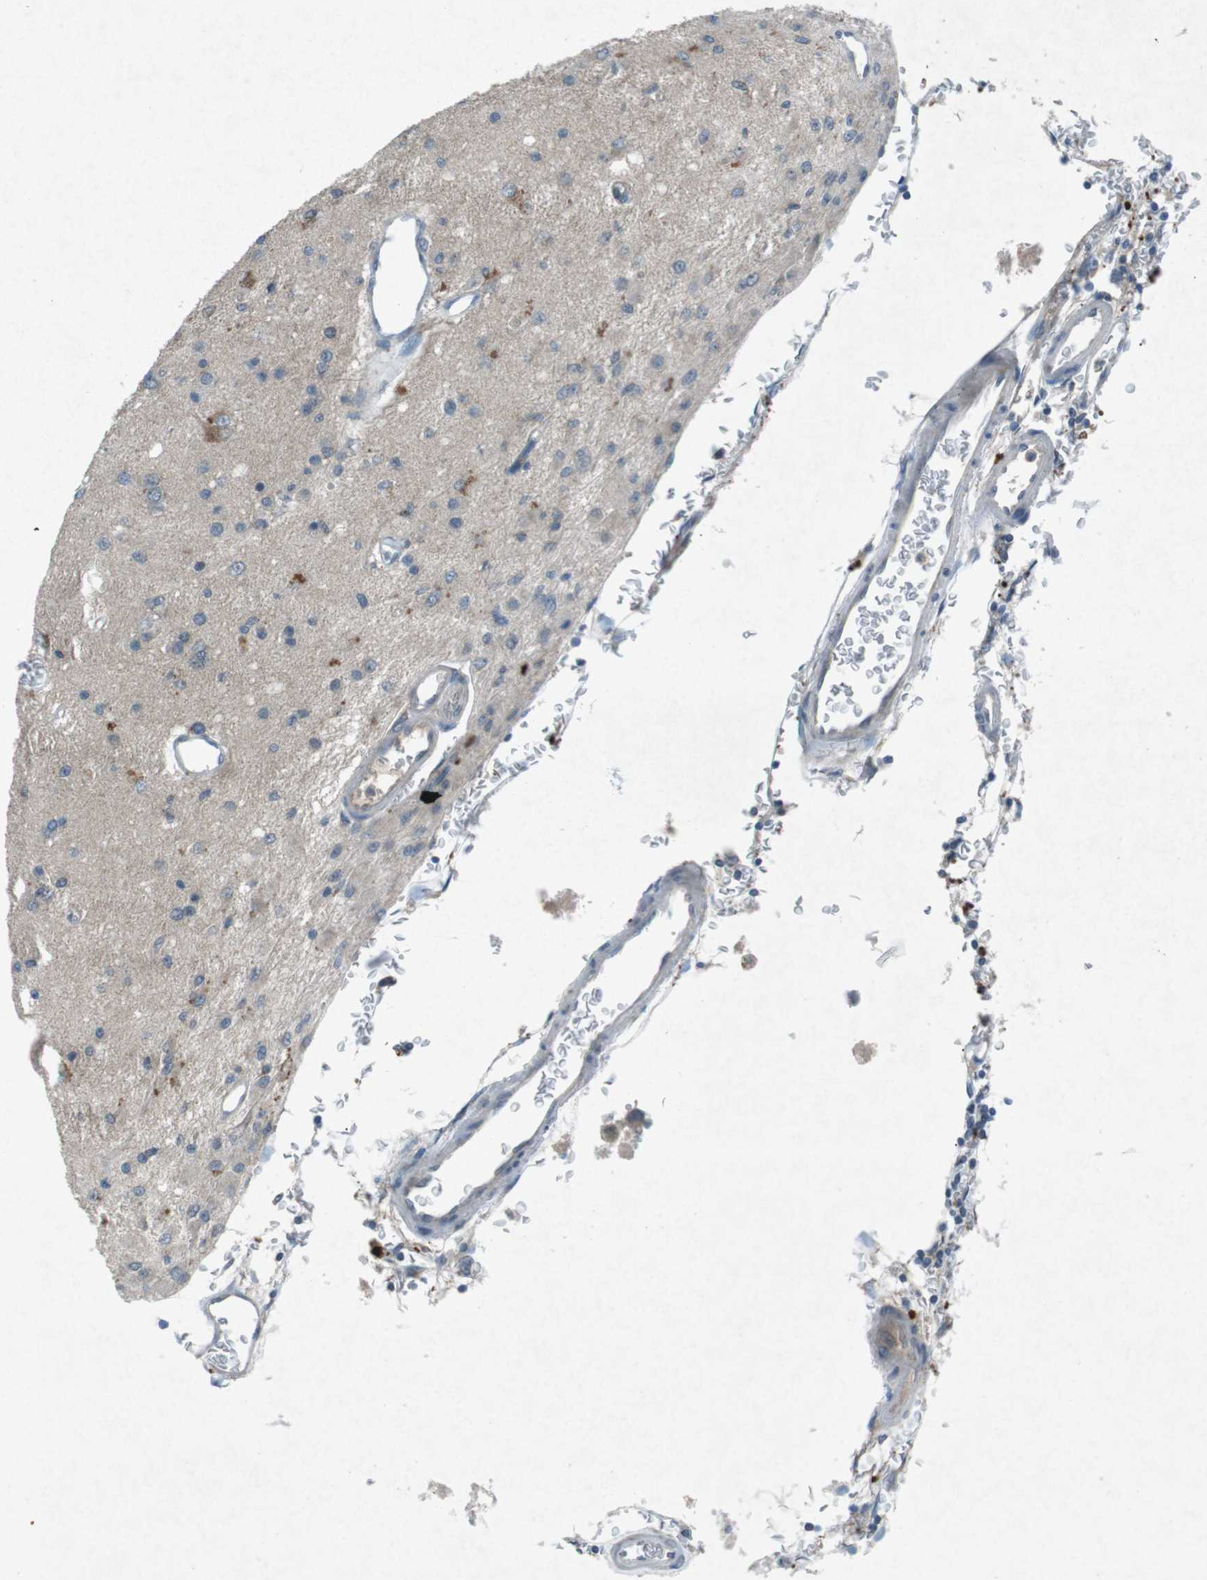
{"staining": {"intensity": "moderate", "quantity": "<25%", "location": "cytoplasmic/membranous"}, "tissue": "glioma", "cell_type": "Tumor cells", "image_type": "cancer", "snomed": [{"axis": "morphology", "description": "Normal tissue, NOS"}, {"axis": "morphology", "description": "Glioma, malignant, High grade"}, {"axis": "topography", "description": "Cerebral cortex"}], "caption": "Tumor cells exhibit low levels of moderate cytoplasmic/membranous positivity in about <25% of cells in human malignant glioma (high-grade).", "gene": "FCRLA", "patient": {"sex": "male", "age": 77}}